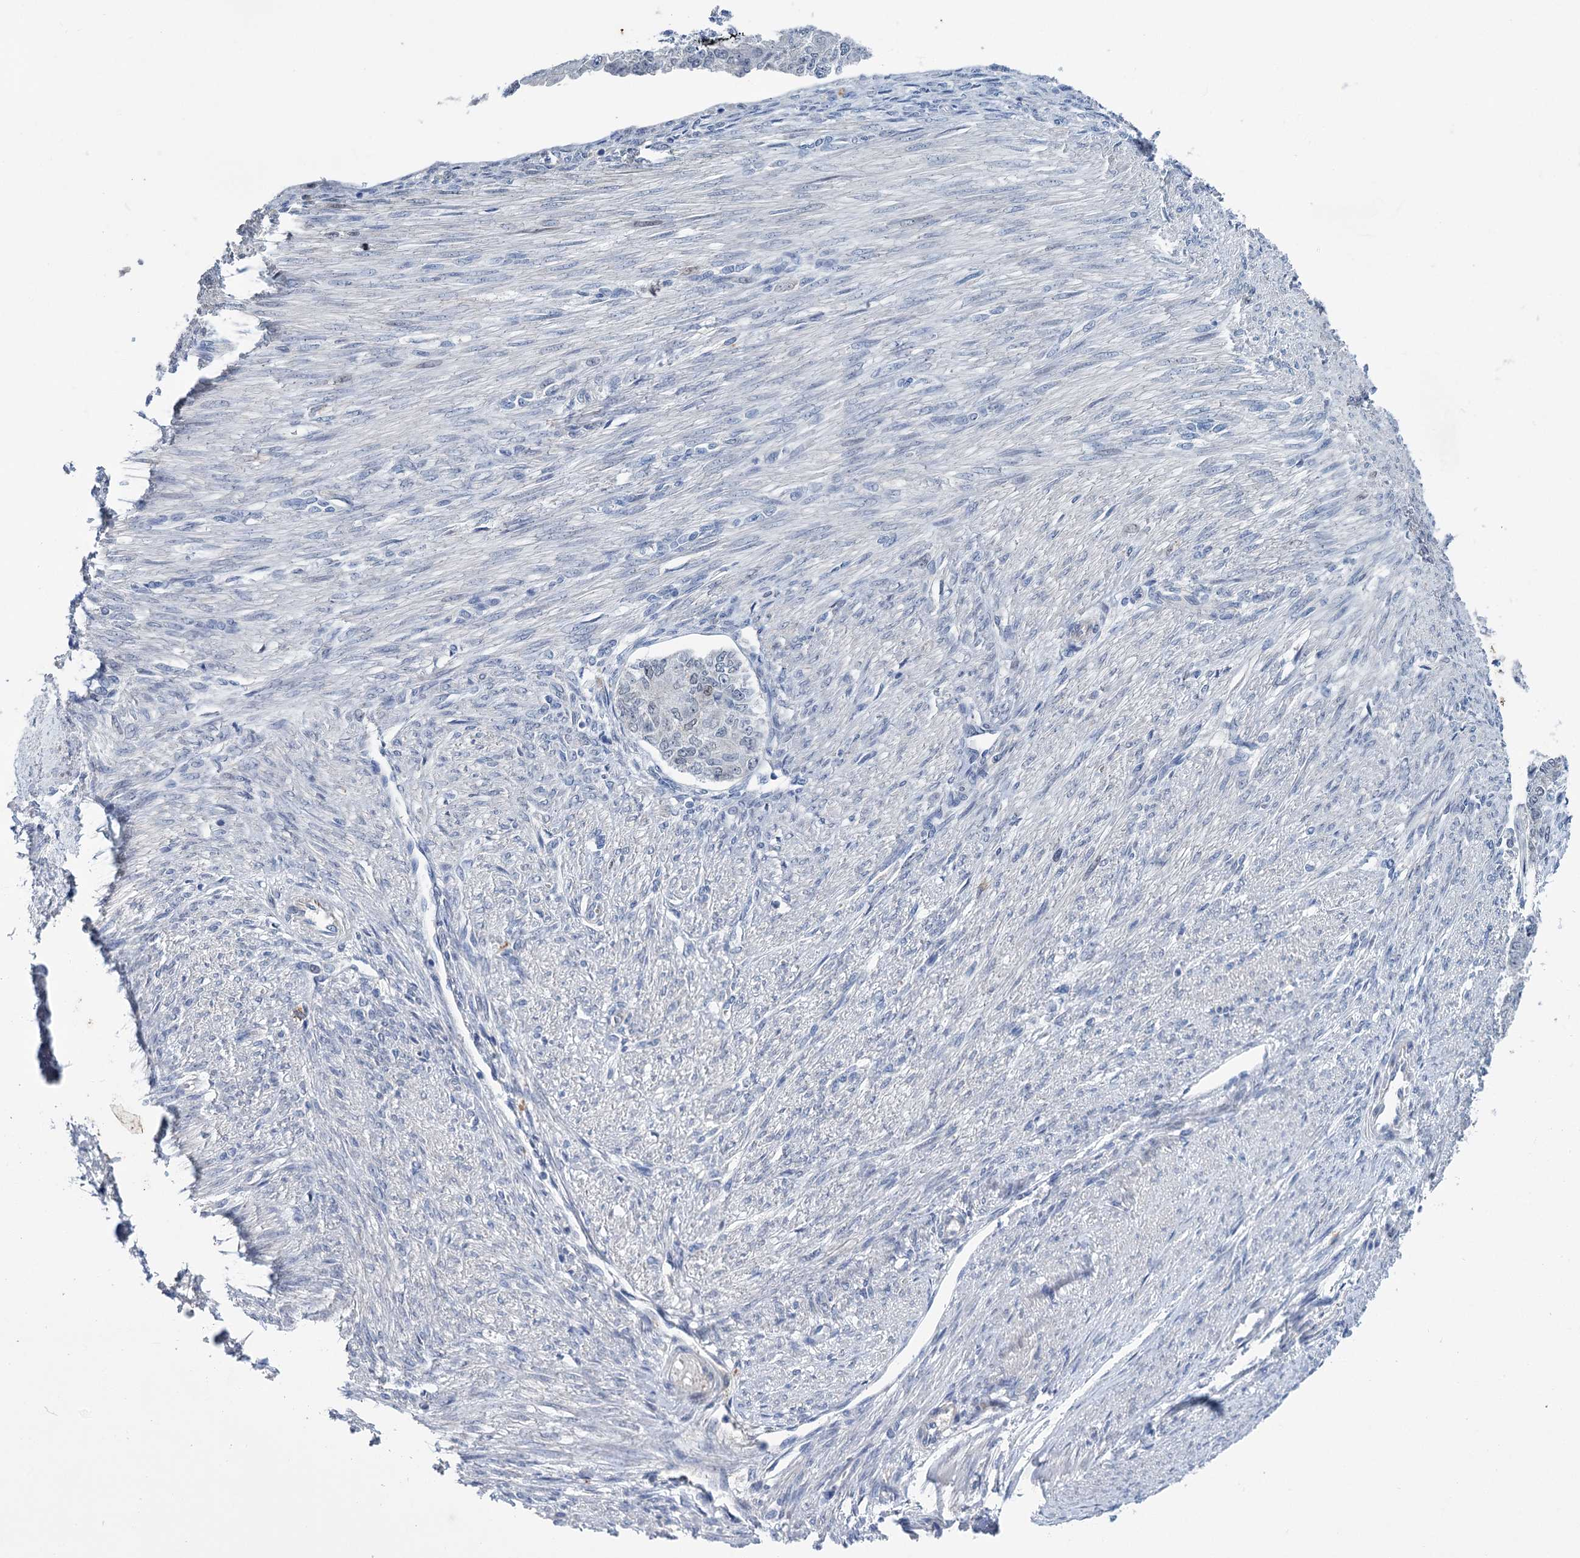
{"staining": {"intensity": "negative", "quantity": "none", "location": "none"}, "tissue": "endometrial cancer", "cell_type": "Tumor cells", "image_type": "cancer", "snomed": [{"axis": "morphology", "description": "Adenocarcinoma, NOS"}, {"axis": "topography", "description": "Endometrium"}], "caption": "IHC of adenocarcinoma (endometrial) reveals no expression in tumor cells.", "gene": "FAM111B", "patient": {"sex": "female", "age": 32}}